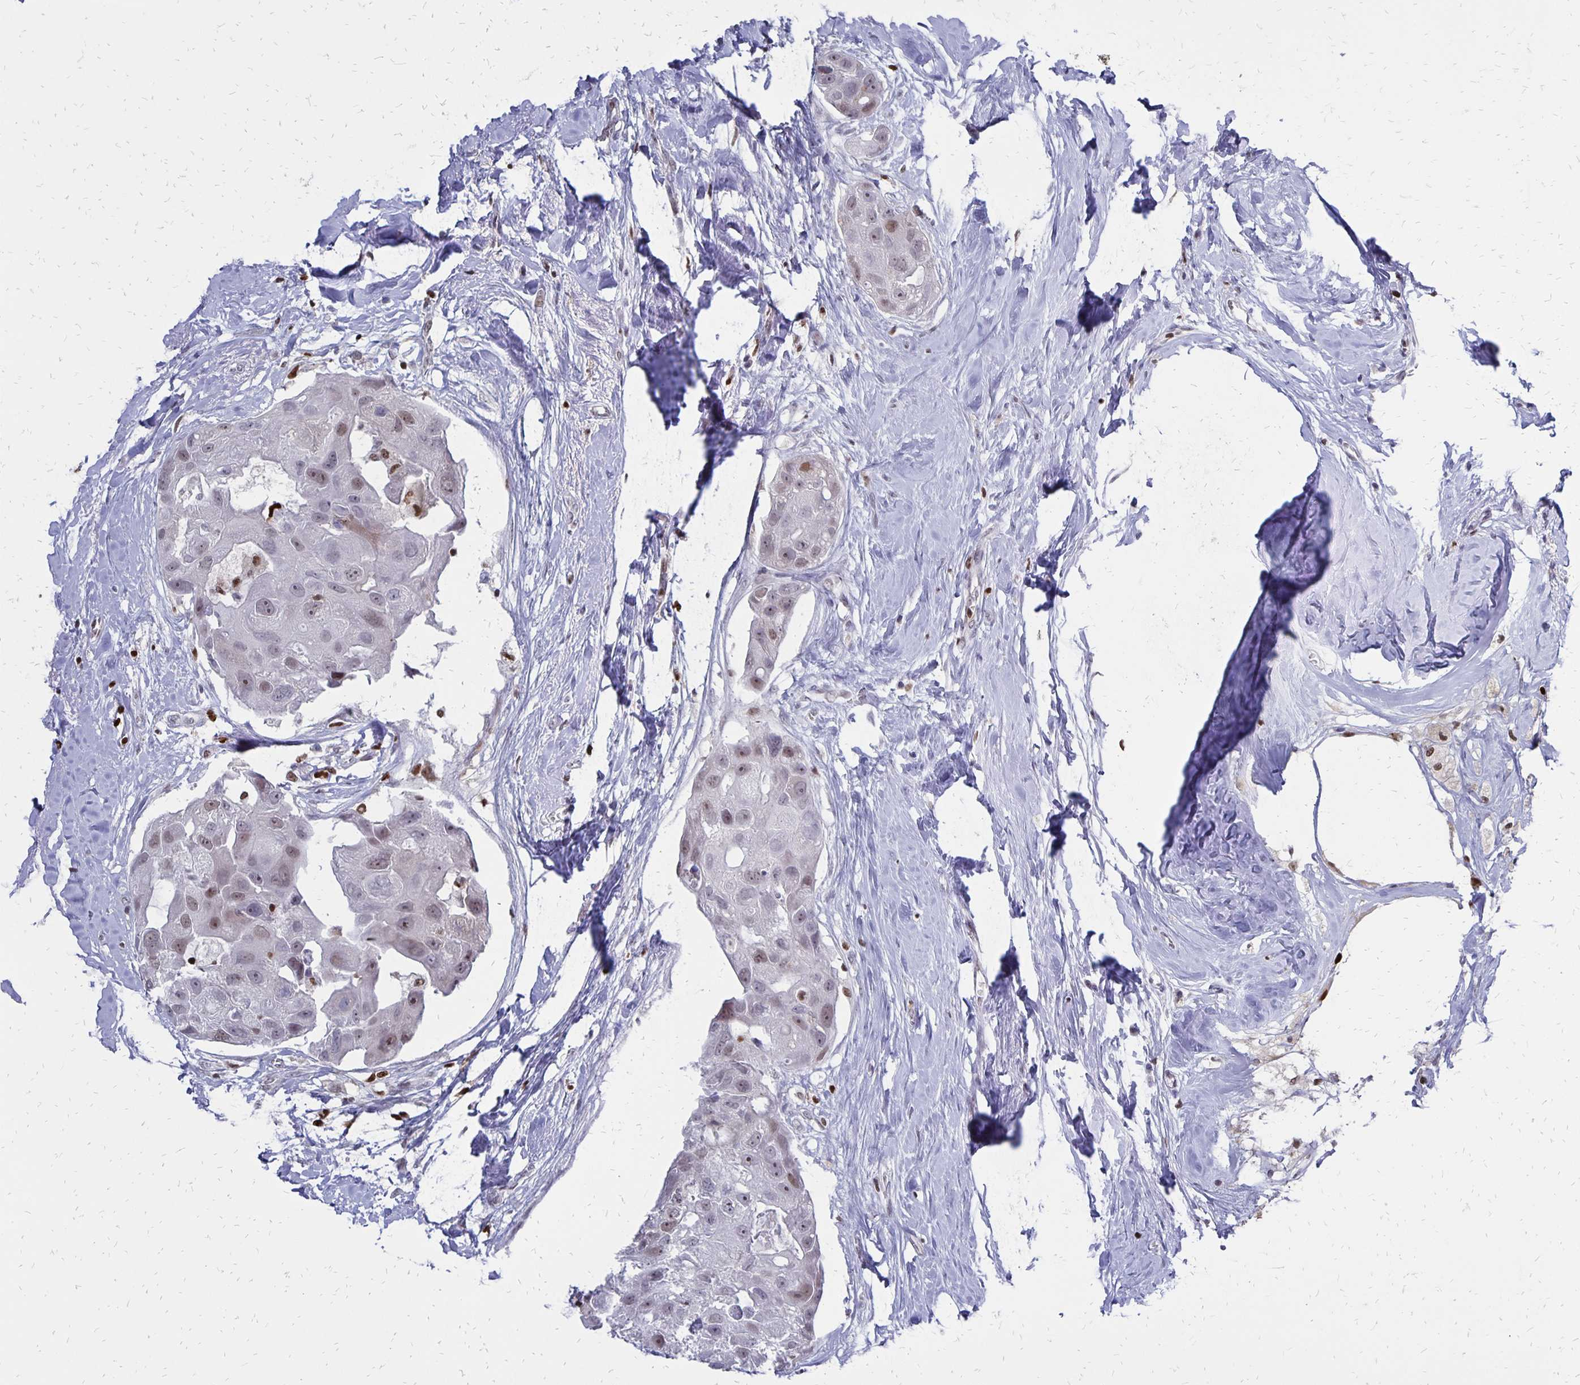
{"staining": {"intensity": "weak", "quantity": "25%-75%", "location": "nuclear"}, "tissue": "breast cancer", "cell_type": "Tumor cells", "image_type": "cancer", "snomed": [{"axis": "morphology", "description": "Duct carcinoma"}, {"axis": "topography", "description": "Breast"}], "caption": "Brown immunohistochemical staining in breast cancer (infiltrating ductal carcinoma) demonstrates weak nuclear expression in approximately 25%-75% of tumor cells.", "gene": "DCK", "patient": {"sex": "female", "age": 43}}